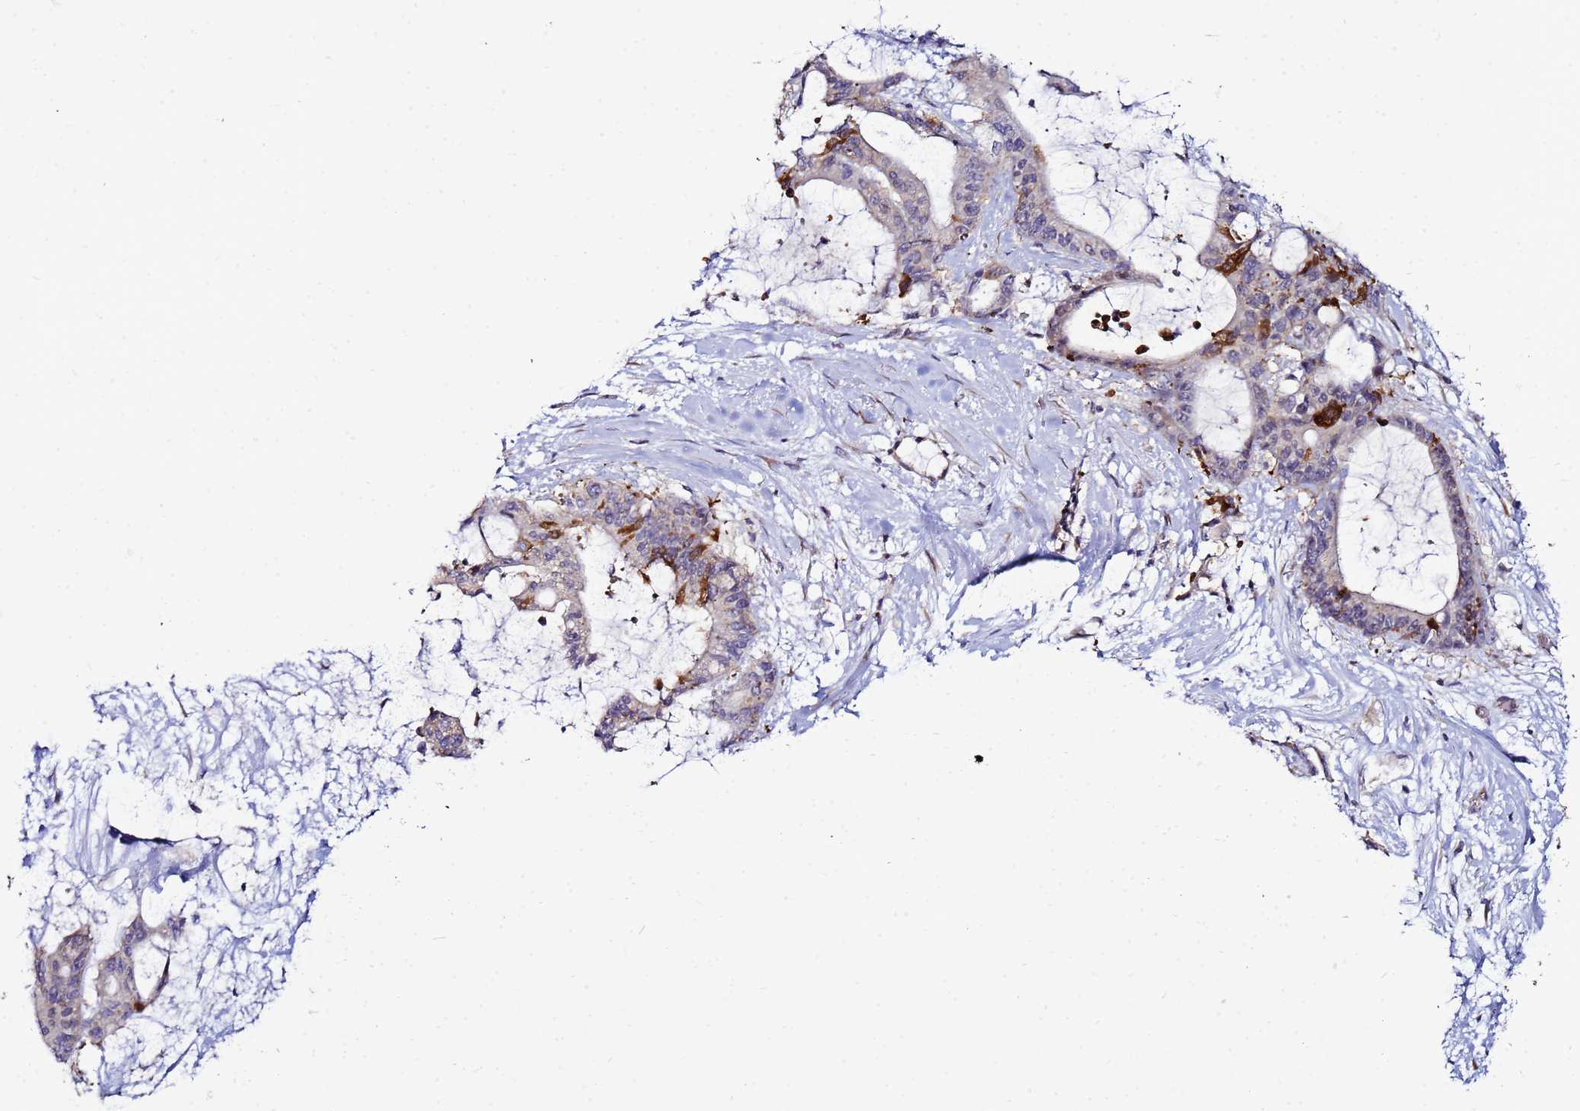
{"staining": {"intensity": "strong", "quantity": "<25%", "location": "cytoplasmic/membranous"}, "tissue": "liver cancer", "cell_type": "Tumor cells", "image_type": "cancer", "snomed": [{"axis": "morphology", "description": "Normal tissue, NOS"}, {"axis": "morphology", "description": "Cholangiocarcinoma"}, {"axis": "topography", "description": "Liver"}, {"axis": "topography", "description": "Peripheral nerve tissue"}], "caption": "This photomicrograph displays liver cholangiocarcinoma stained with IHC to label a protein in brown. The cytoplasmic/membranous of tumor cells show strong positivity for the protein. Nuclei are counter-stained blue.", "gene": "NOL8", "patient": {"sex": "female", "age": 73}}